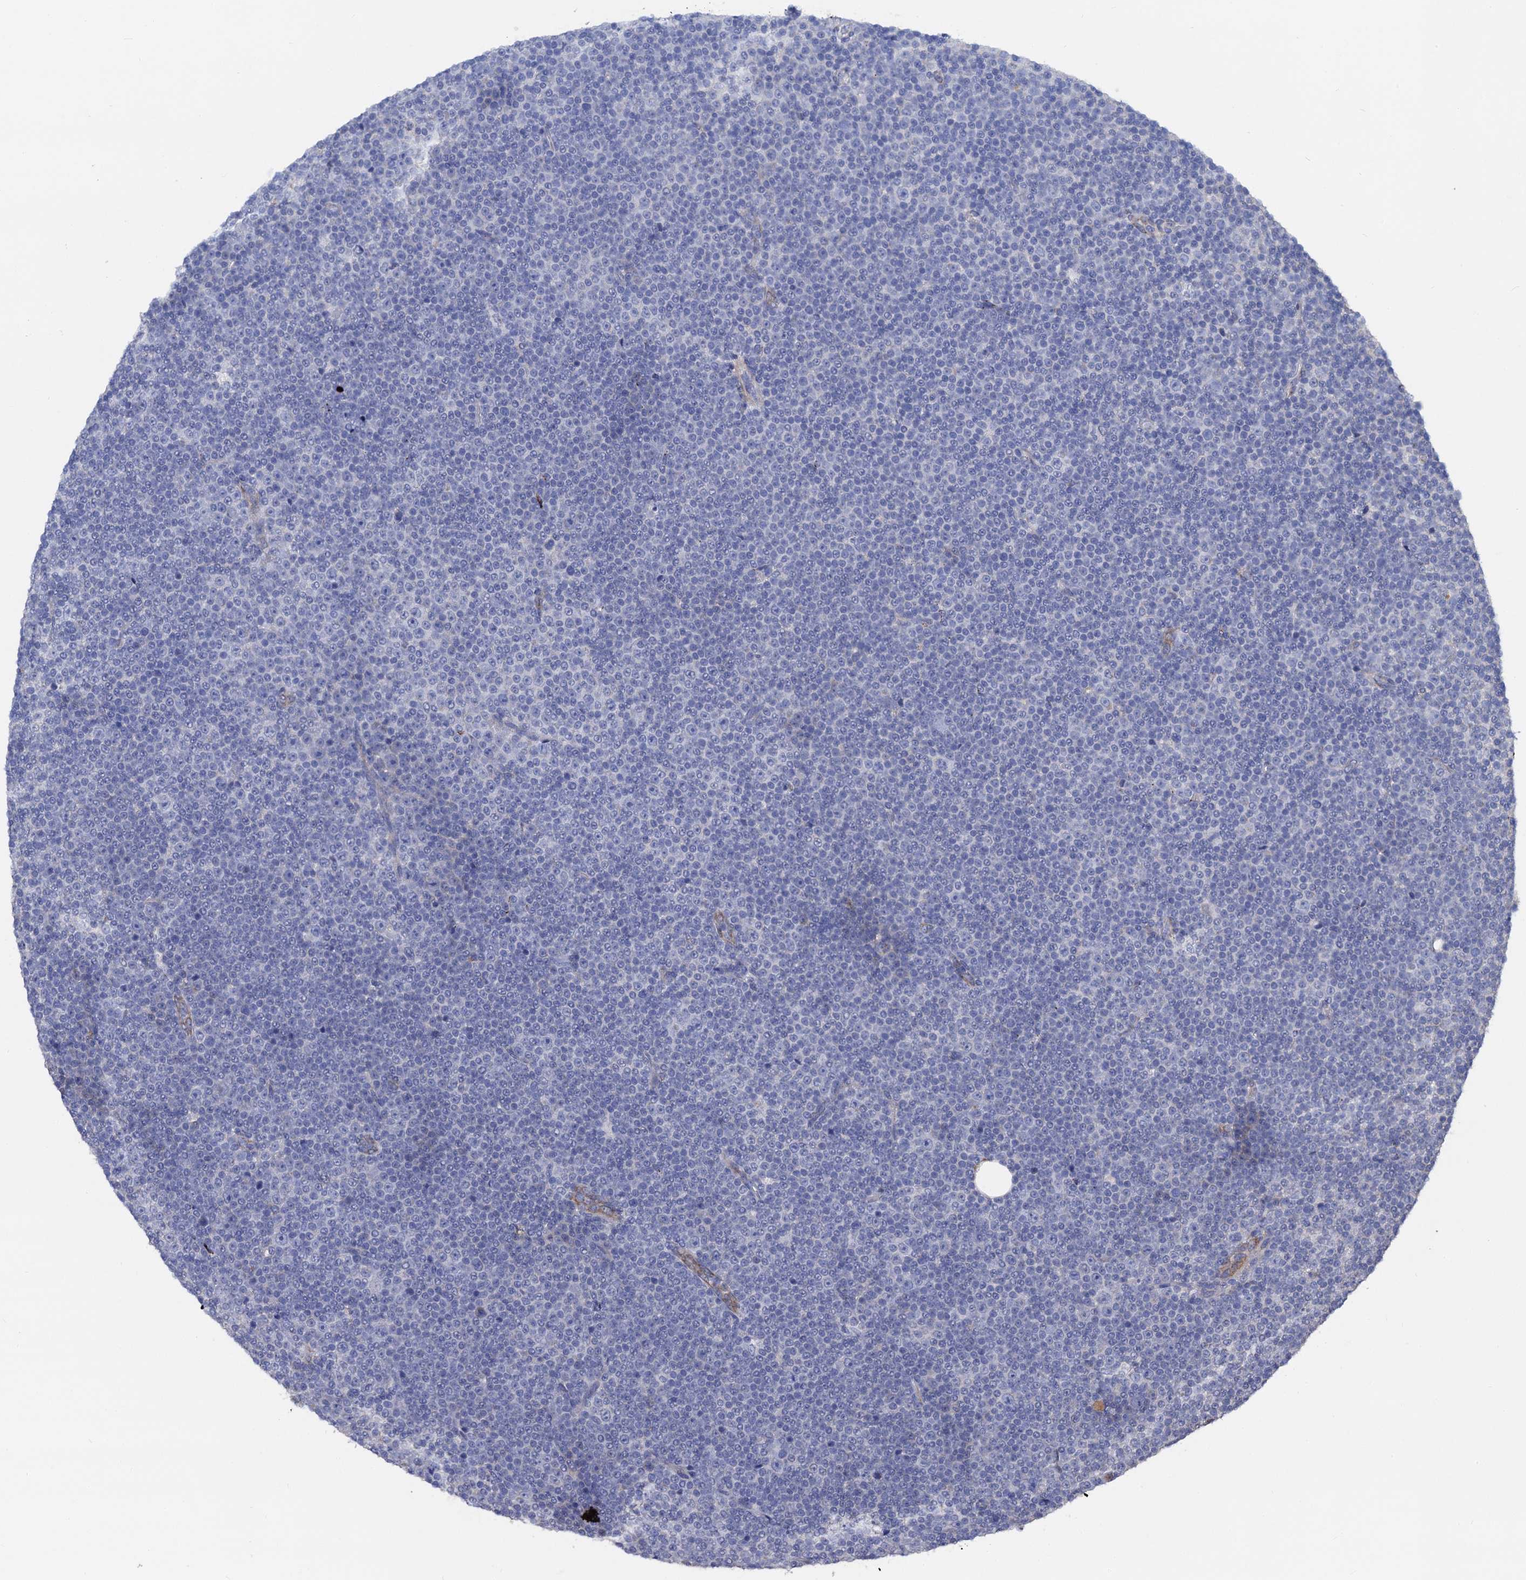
{"staining": {"intensity": "negative", "quantity": "none", "location": "none"}, "tissue": "lymphoma", "cell_type": "Tumor cells", "image_type": "cancer", "snomed": [{"axis": "morphology", "description": "Malignant lymphoma, non-Hodgkin's type, Low grade"}, {"axis": "topography", "description": "Lymph node"}], "caption": "High magnification brightfield microscopy of low-grade malignant lymphoma, non-Hodgkin's type stained with DAB (3,3'-diaminobenzidine) (brown) and counterstained with hematoxylin (blue): tumor cells show no significant expression.", "gene": "FREM3", "patient": {"sex": "female", "age": 67}}